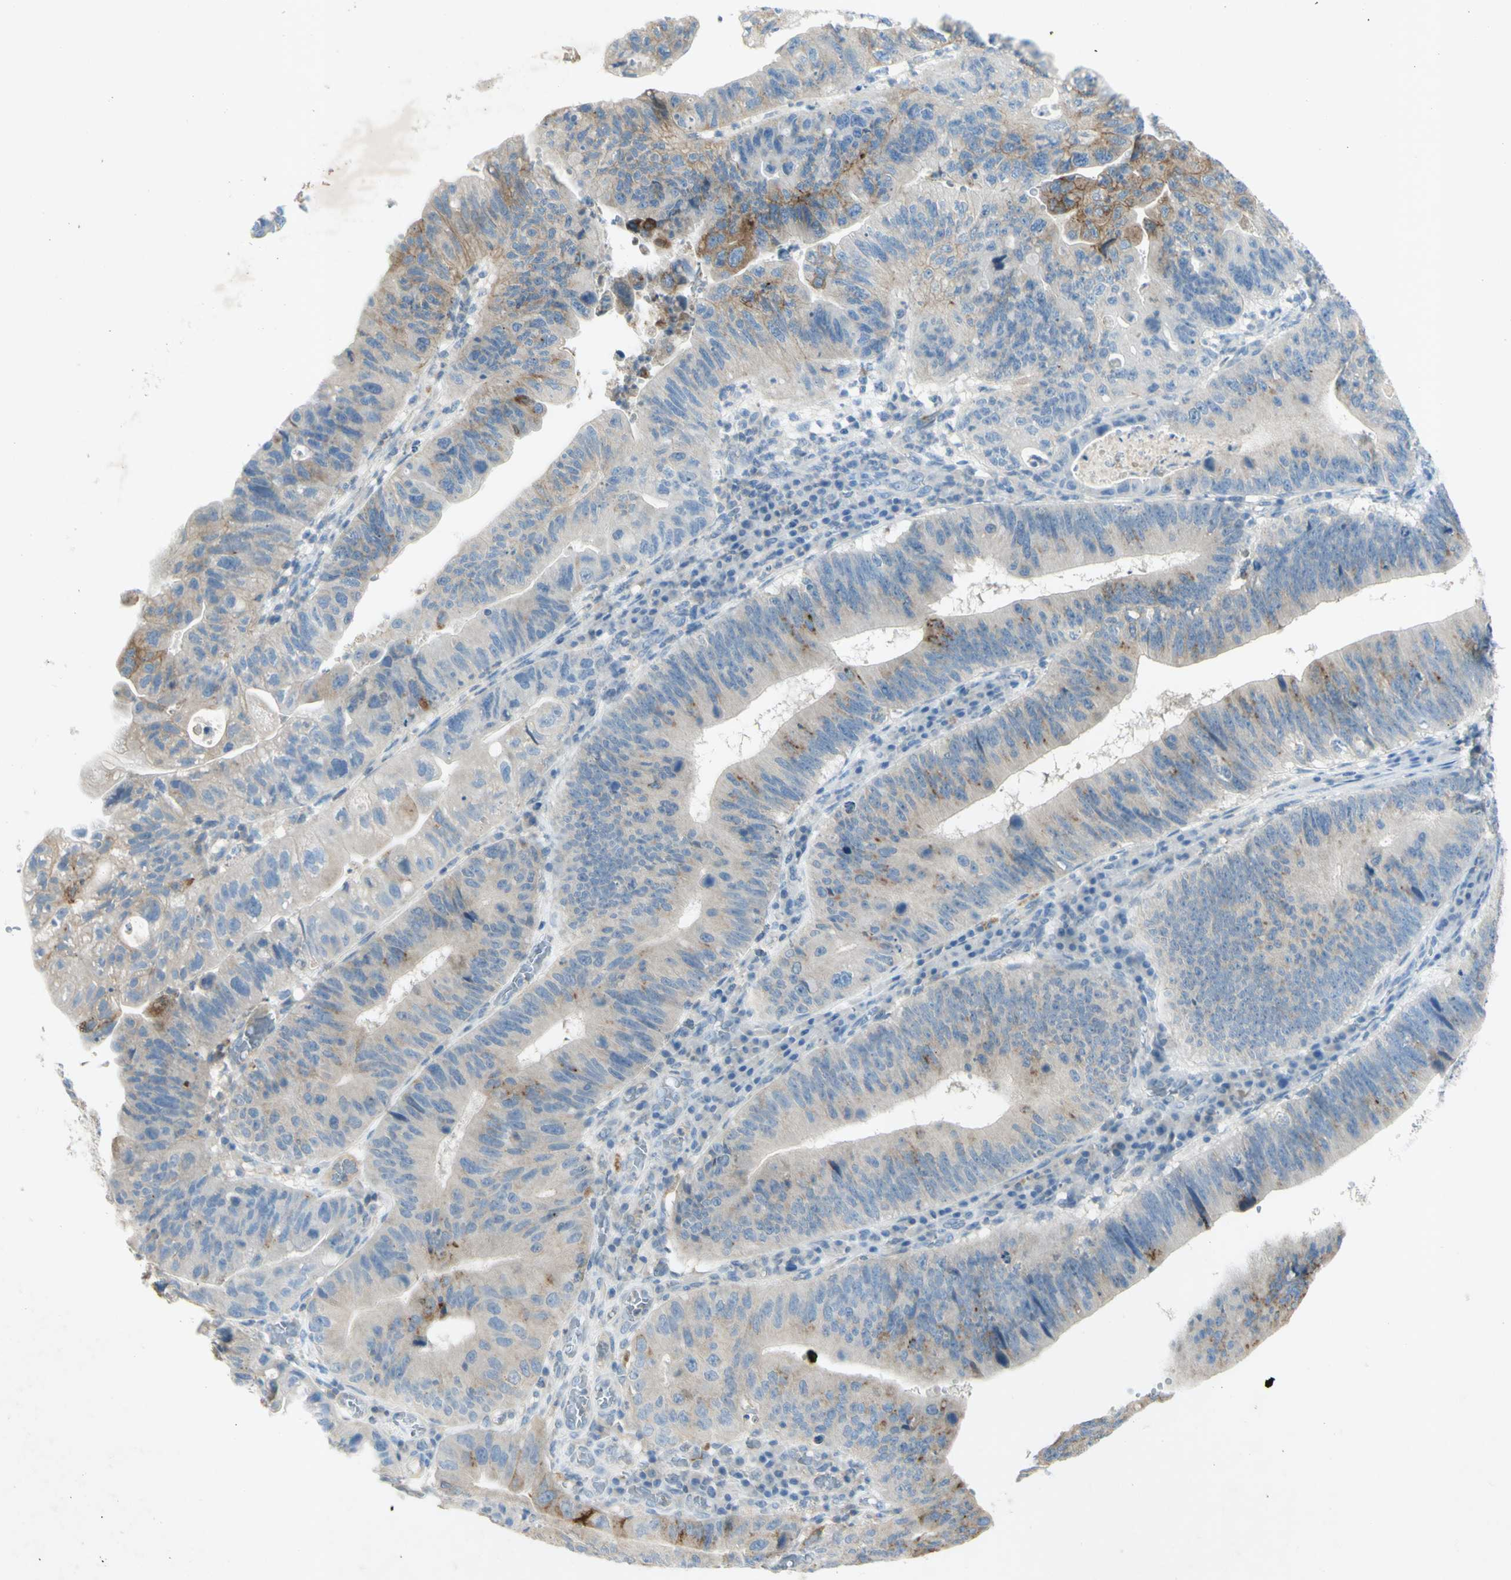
{"staining": {"intensity": "moderate", "quantity": "<25%", "location": "cytoplasmic/membranous"}, "tissue": "stomach cancer", "cell_type": "Tumor cells", "image_type": "cancer", "snomed": [{"axis": "morphology", "description": "Adenocarcinoma, NOS"}, {"axis": "topography", "description": "Stomach"}], "caption": "Protein positivity by IHC shows moderate cytoplasmic/membranous staining in about <25% of tumor cells in stomach cancer.", "gene": "GDF15", "patient": {"sex": "male", "age": 59}}